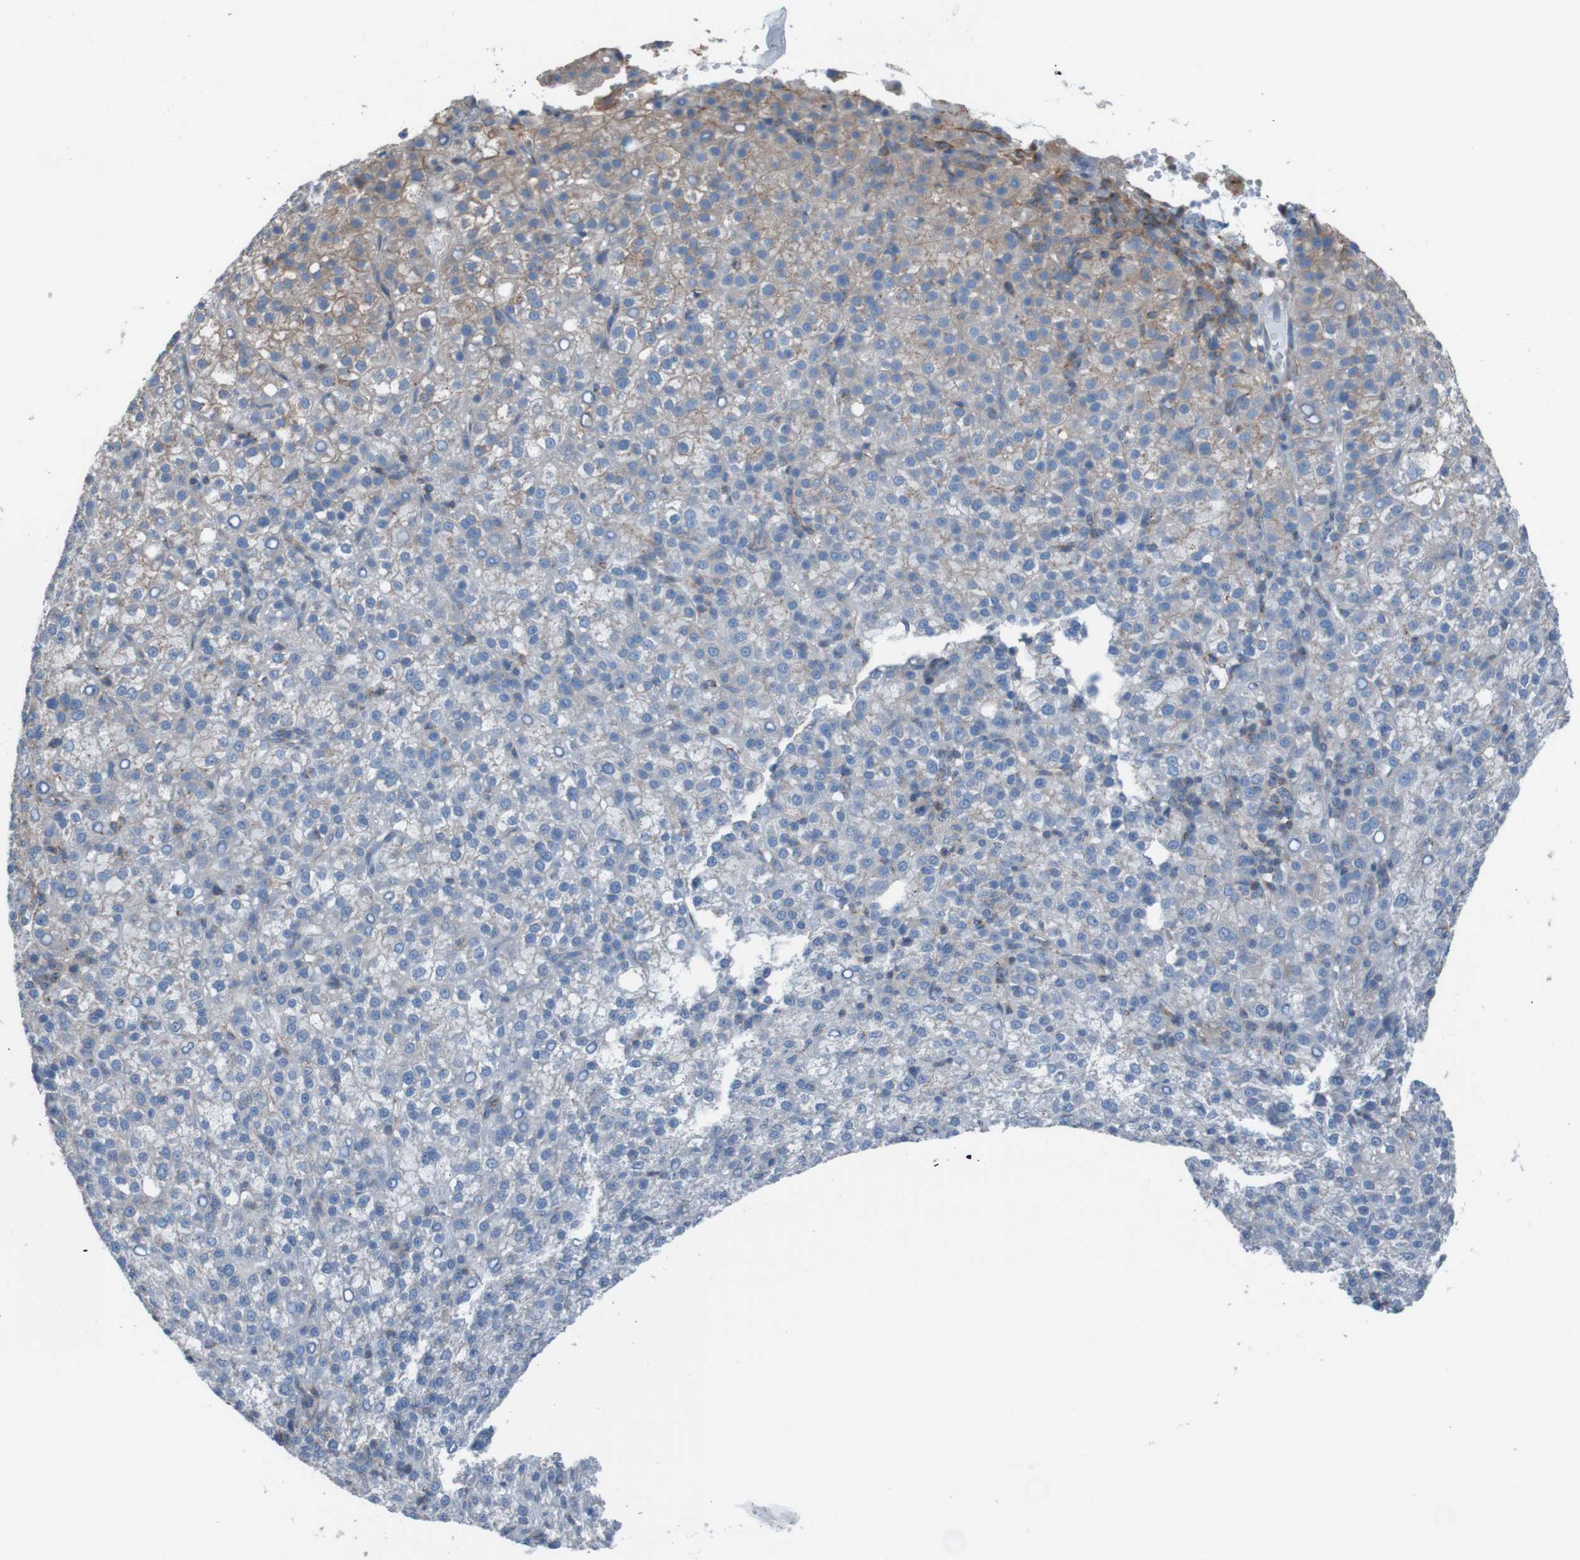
{"staining": {"intensity": "moderate", "quantity": "25%-75%", "location": "cytoplasmic/membranous"}, "tissue": "liver cancer", "cell_type": "Tumor cells", "image_type": "cancer", "snomed": [{"axis": "morphology", "description": "Carcinoma, Hepatocellular, NOS"}, {"axis": "topography", "description": "Liver"}], "caption": "Immunohistochemical staining of human liver hepatocellular carcinoma displays medium levels of moderate cytoplasmic/membranous protein positivity in about 25%-75% of tumor cells.", "gene": "MINAR1", "patient": {"sex": "female", "age": 58}}